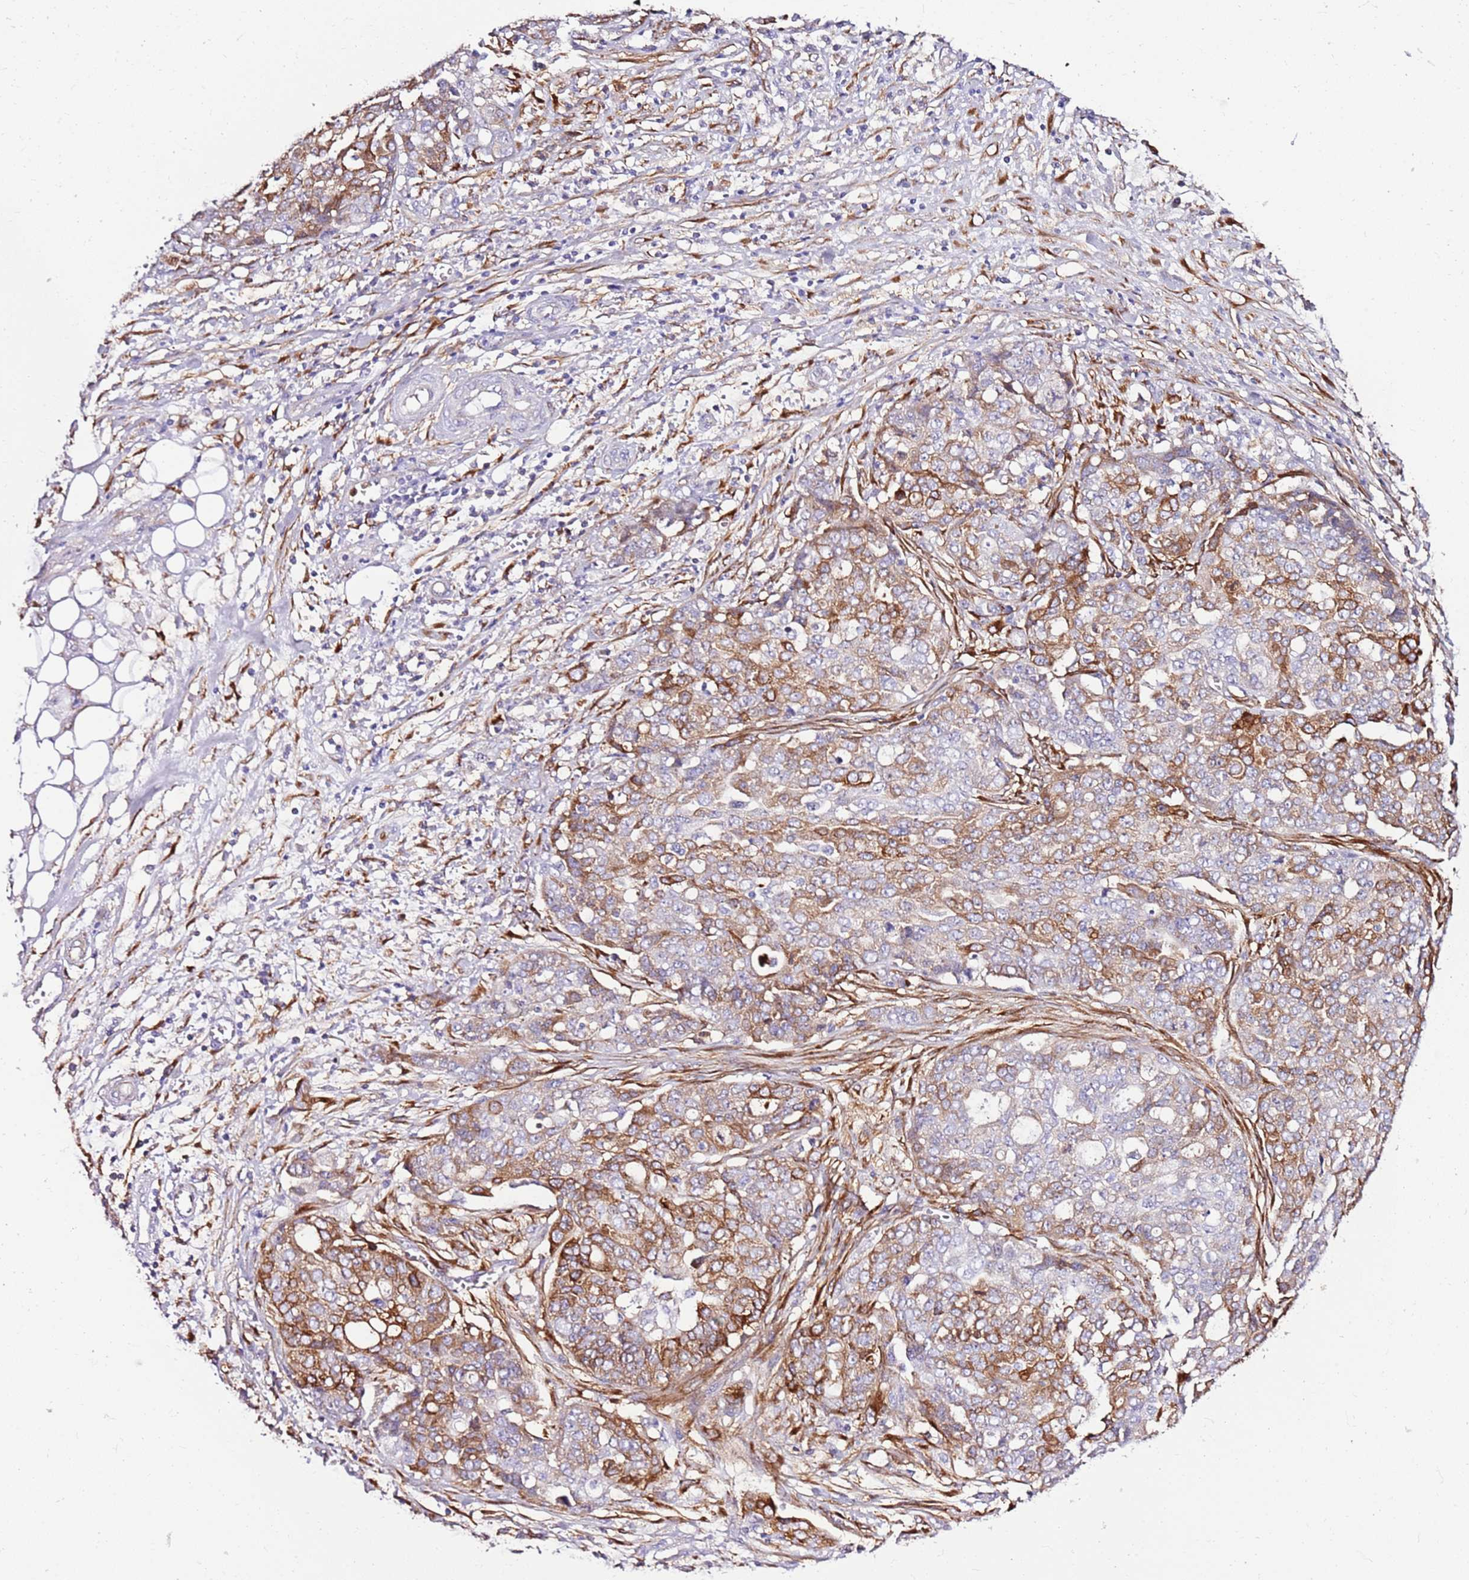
{"staining": {"intensity": "moderate", "quantity": "25%-75%", "location": "cytoplasmic/membranous"}, "tissue": "ovarian cancer", "cell_type": "Tumor cells", "image_type": "cancer", "snomed": [{"axis": "morphology", "description": "Cystadenocarcinoma, serous, NOS"}, {"axis": "topography", "description": "Soft tissue"}, {"axis": "topography", "description": "Ovary"}], "caption": "Tumor cells demonstrate medium levels of moderate cytoplasmic/membranous positivity in approximately 25%-75% of cells in ovarian cancer (serous cystadenocarcinoma).", "gene": "FAM174C", "patient": {"sex": "female", "age": 57}}